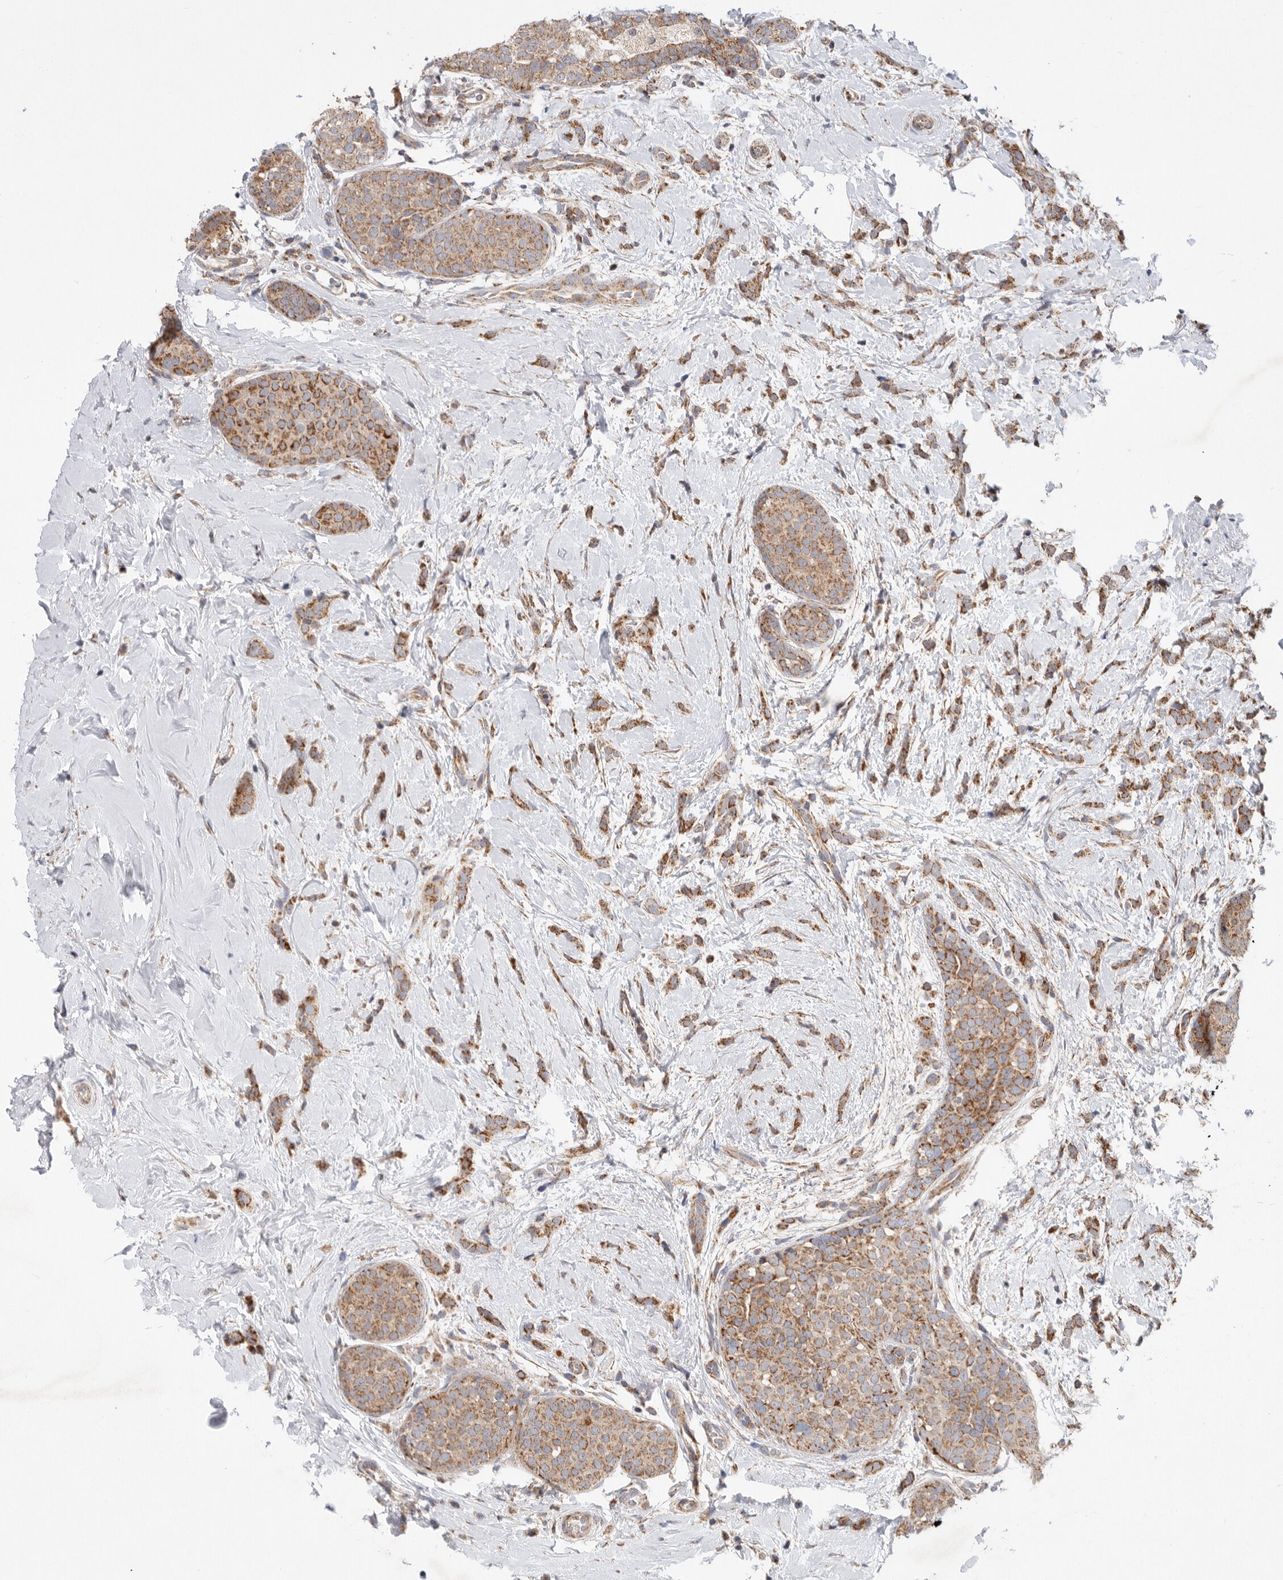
{"staining": {"intensity": "strong", "quantity": ">75%", "location": "cytoplasmic/membranous"}, "tissue": "breast cancer", "cell_type": "Tumor cells", "image_type": "cancer", "snomed": [{"axis": "morphology", "description": "Lobular carcinoma, in situ"}, {"axis": "morphology", "description": "Lobular carcinoma"}, {"axis": "topography", "description": "Breast"}], "caption": "Immunohistochemistry of breast lobular carcinoma displays high levels of strong cytoplasmic/membranous positivity in approximately >75% of tumor cells.", "gene": "MTFR1L", "patient": {"sex": "female", "age": 41}}